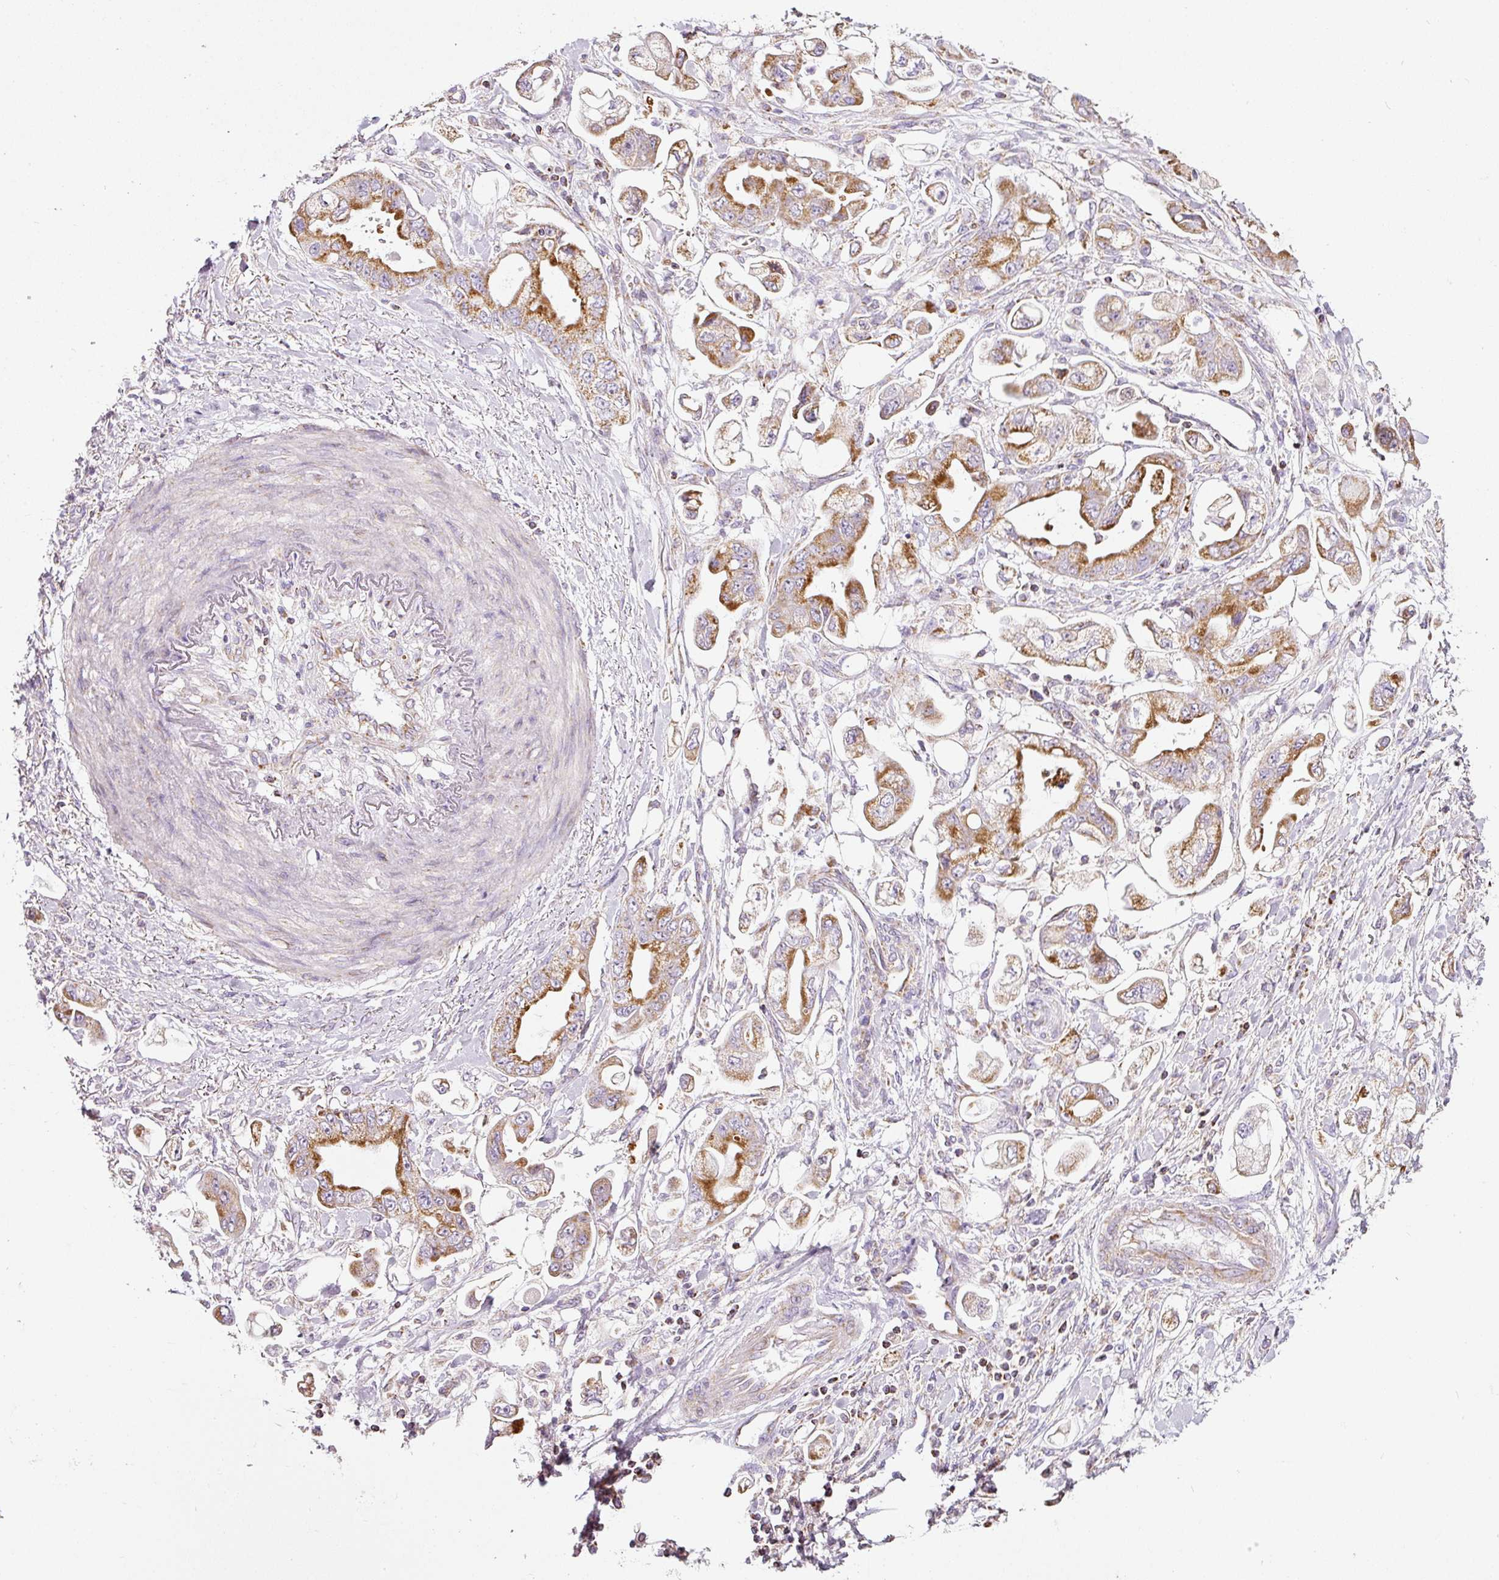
{"staining": {"intensity": "moderate", "quantity": ">75%", "location": "cytoplasmic/membranous"}, "tissue": "stomach cancer", "cell_type": "Tumor cells", "image_type": "cancer", "snomed": [{"axis": "morphology", "description": "Adenocarcinoma, NOS"}, {"axis": "topography", "description": "Stomach"}], "caption": "A micrograph of human stomach cancer stained for a protein demonstrates moderate cytoplasmic/membranous brown staining in tumor cells. (DAB (3,3'-diaminobenzidine) IHC, brown staining for protein, blue staining for nuclei).", "gene": "SDHA", "patient": {"sex": "male", "age": 62}}